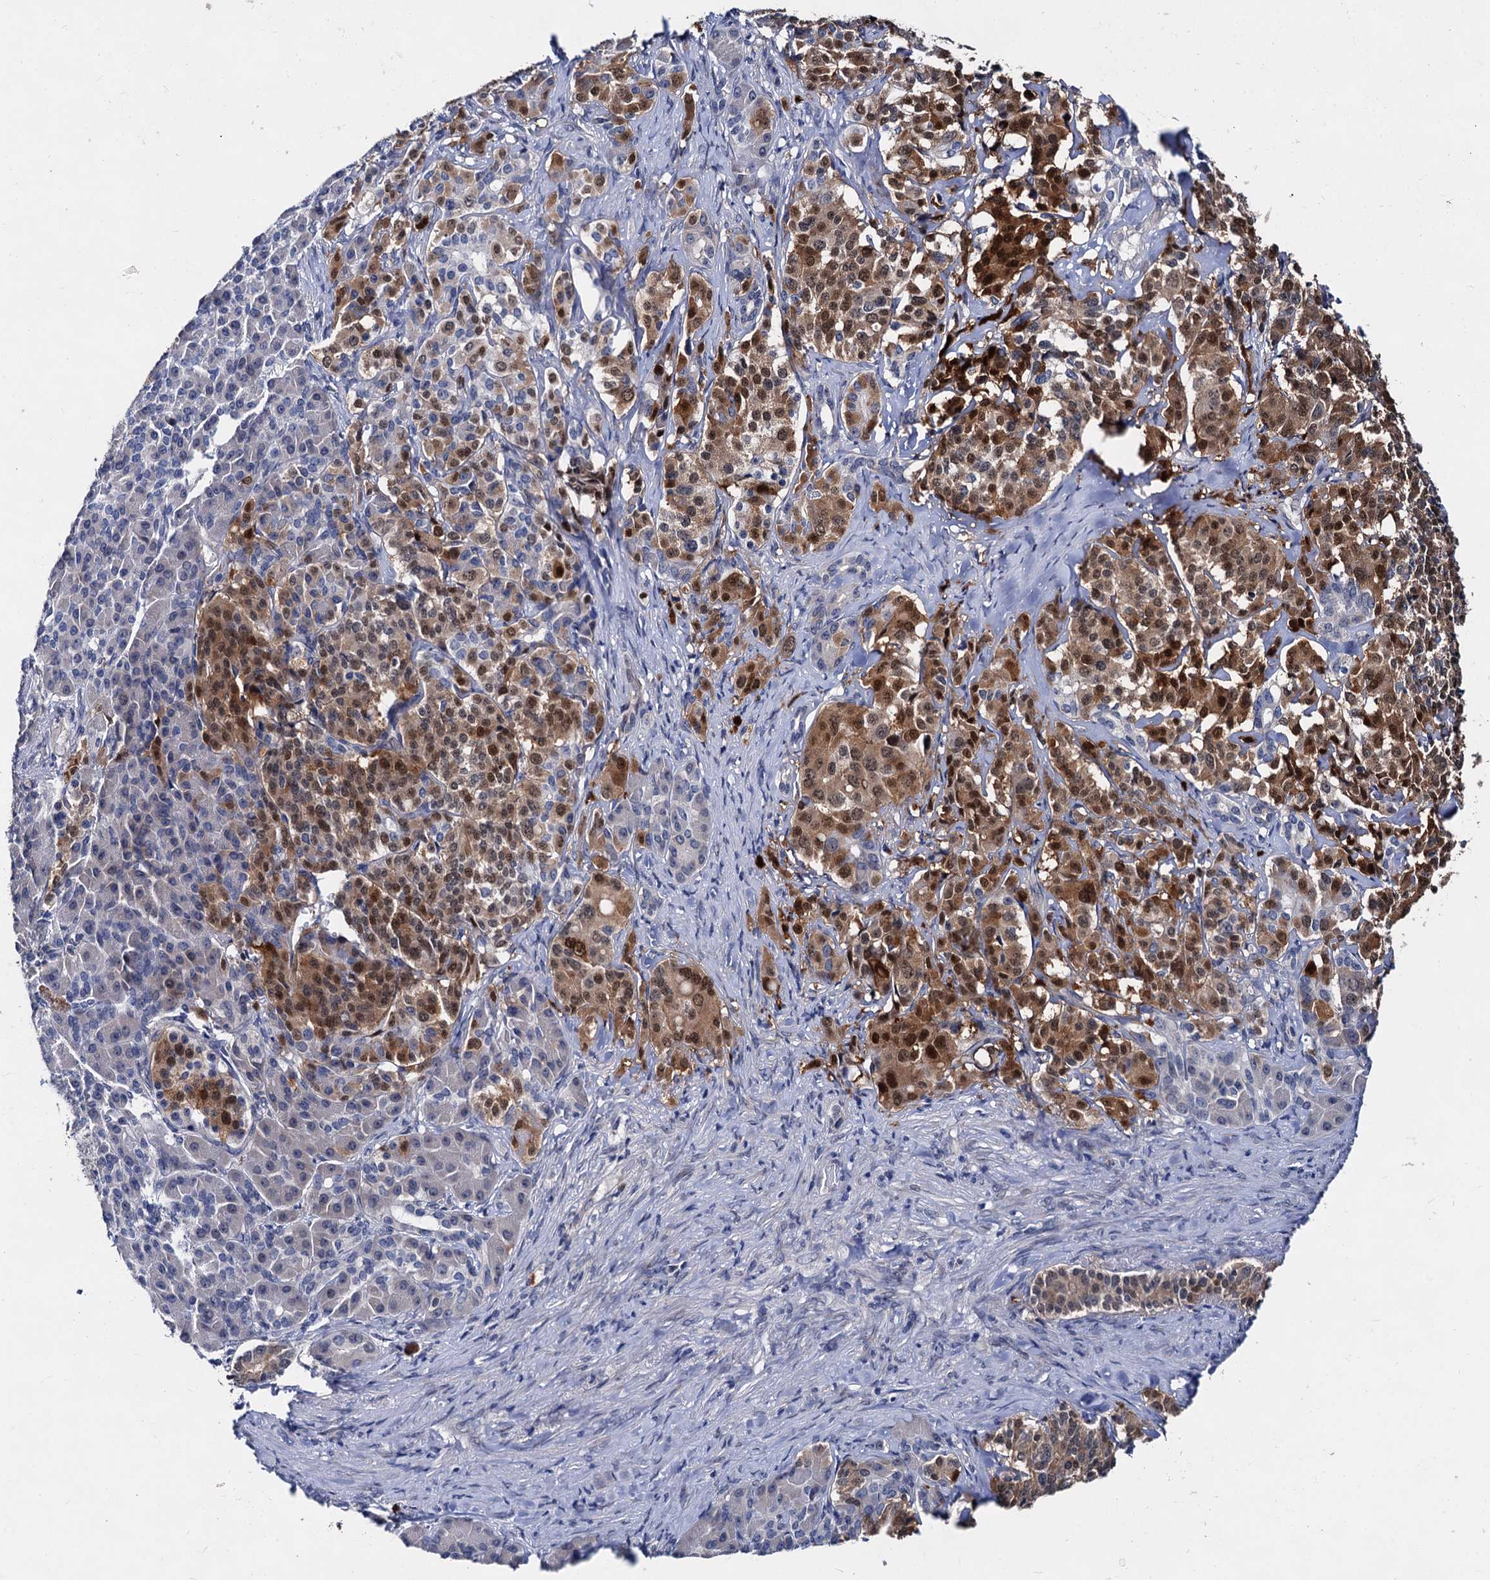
{"staining": {"intensity": "strong", "quantity": "25%-75%", "location": "cytoplasmic/membranous,nuclear"}, "tissue": "pancreatic cancer", "cell_type": "Tumor cells", "image_type": "cancer", "snomed": [{"axis": "morphology", "description": "Adenocarcinoma, NOS"}, {"axis": "topography", "description": "Pancreas"}], "caption": "Adenocarcinoma (pancreatic) tissue displays strong cytoplasmic/membranous and nuclear staining in approximately 25%-75% of tumor cells", "gene": "CAPRIN2", "patient": {"sex": "female", "age": 74}}